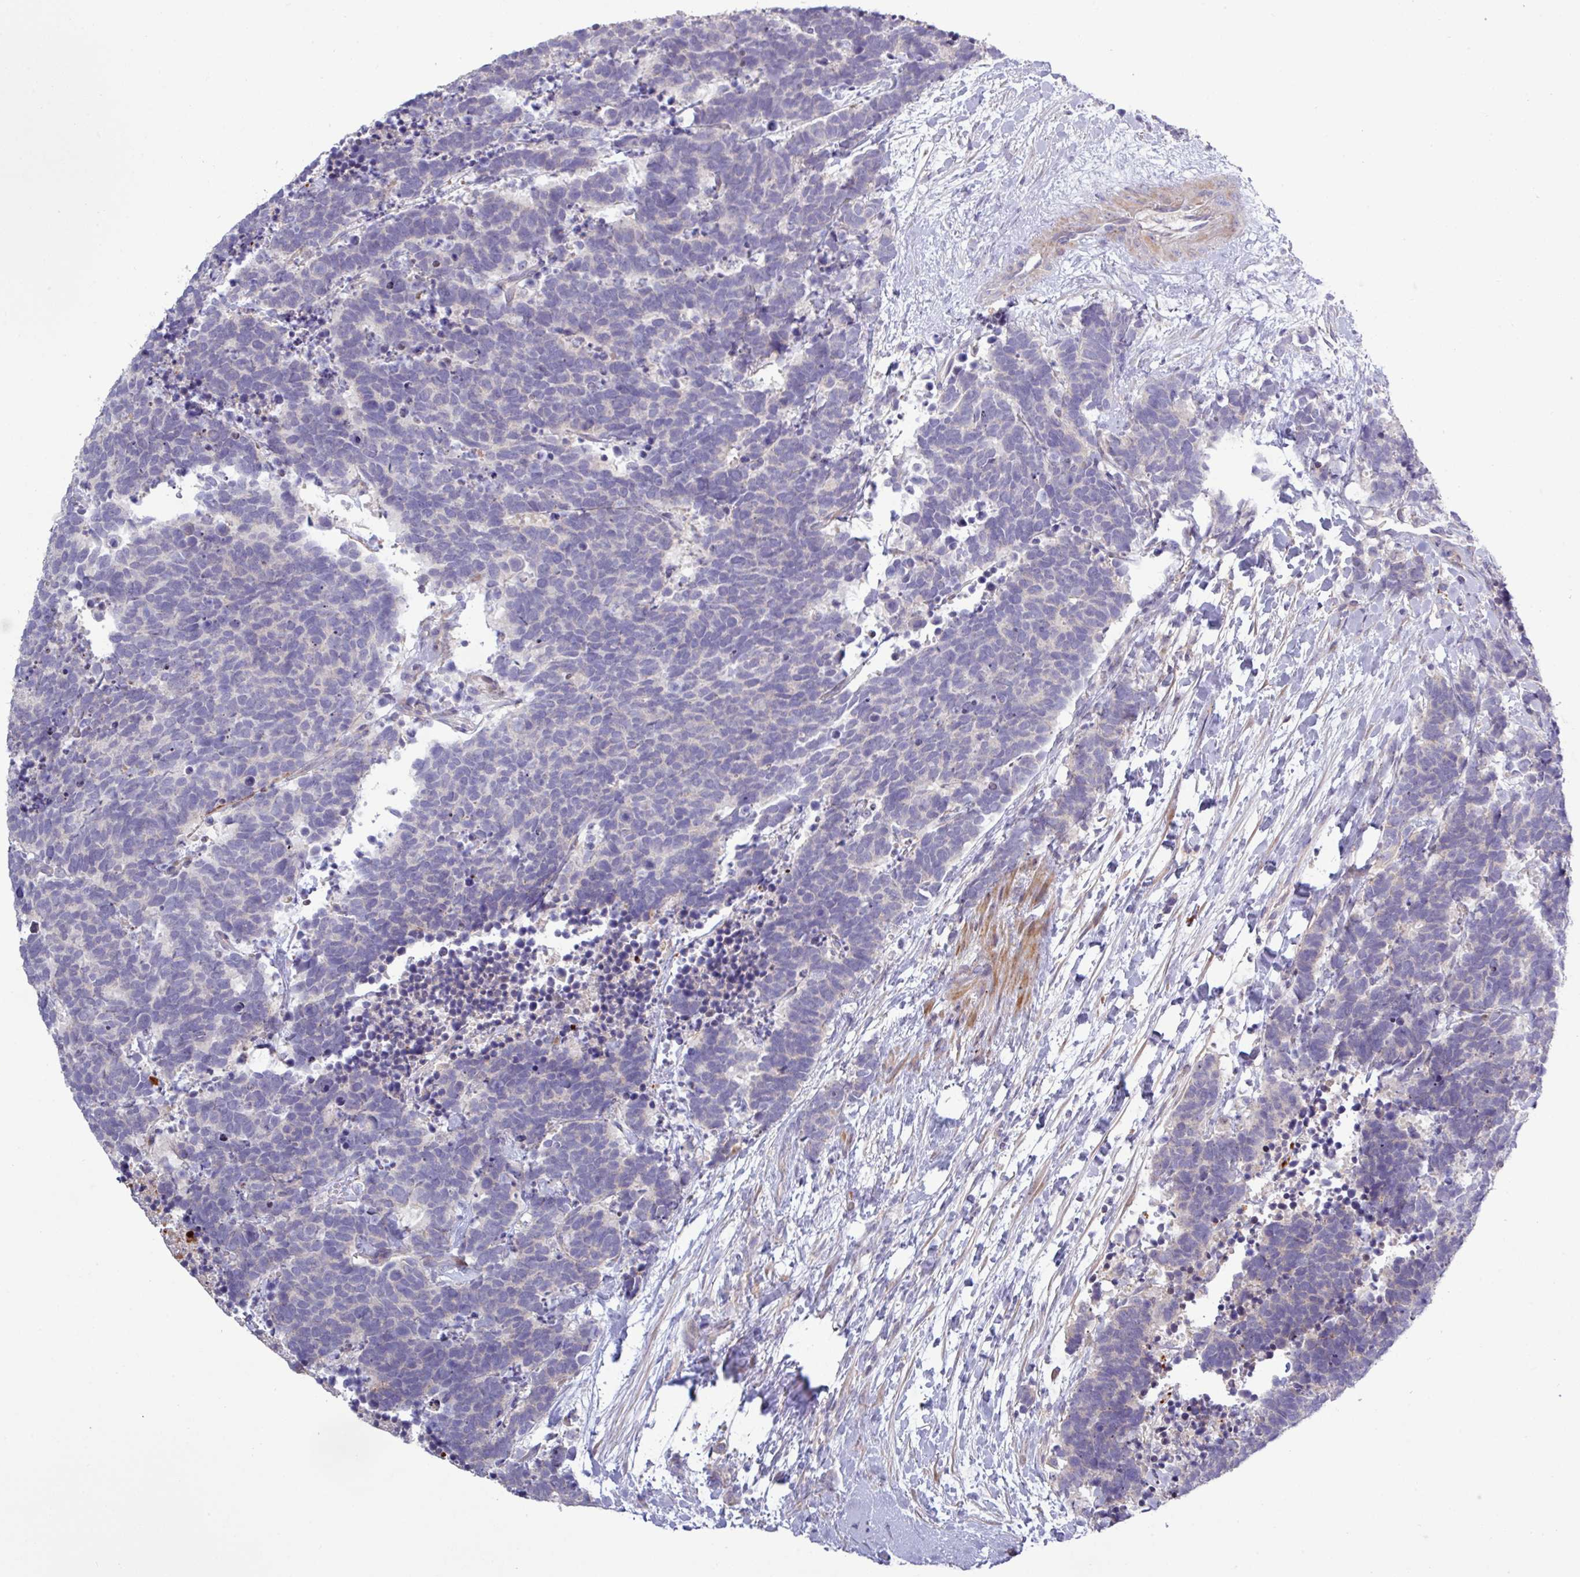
{"staining": {"intensity": "negative", "quantity": "none", "location": "none"}, "tissue": "carcinoid", "cell_type": "Tumor cells", "image_type": "cancer", "snomed": [{"axis": "morphology", "description": "Carcinoma, NOS"}, {"axis": "morphology", "description": "Carcinoid, malignant, NOS"}, {"axis": "topography", "description": "Prostate"}], "caption": "High magnification brightfield microscopy of carcinoma stained with DAB (brown) and counterstained with hematoxylin (blue): tumor cells show no significant expression.", "gene": "TNFSF12", "patient": {"sex": "male", "age": 57}}